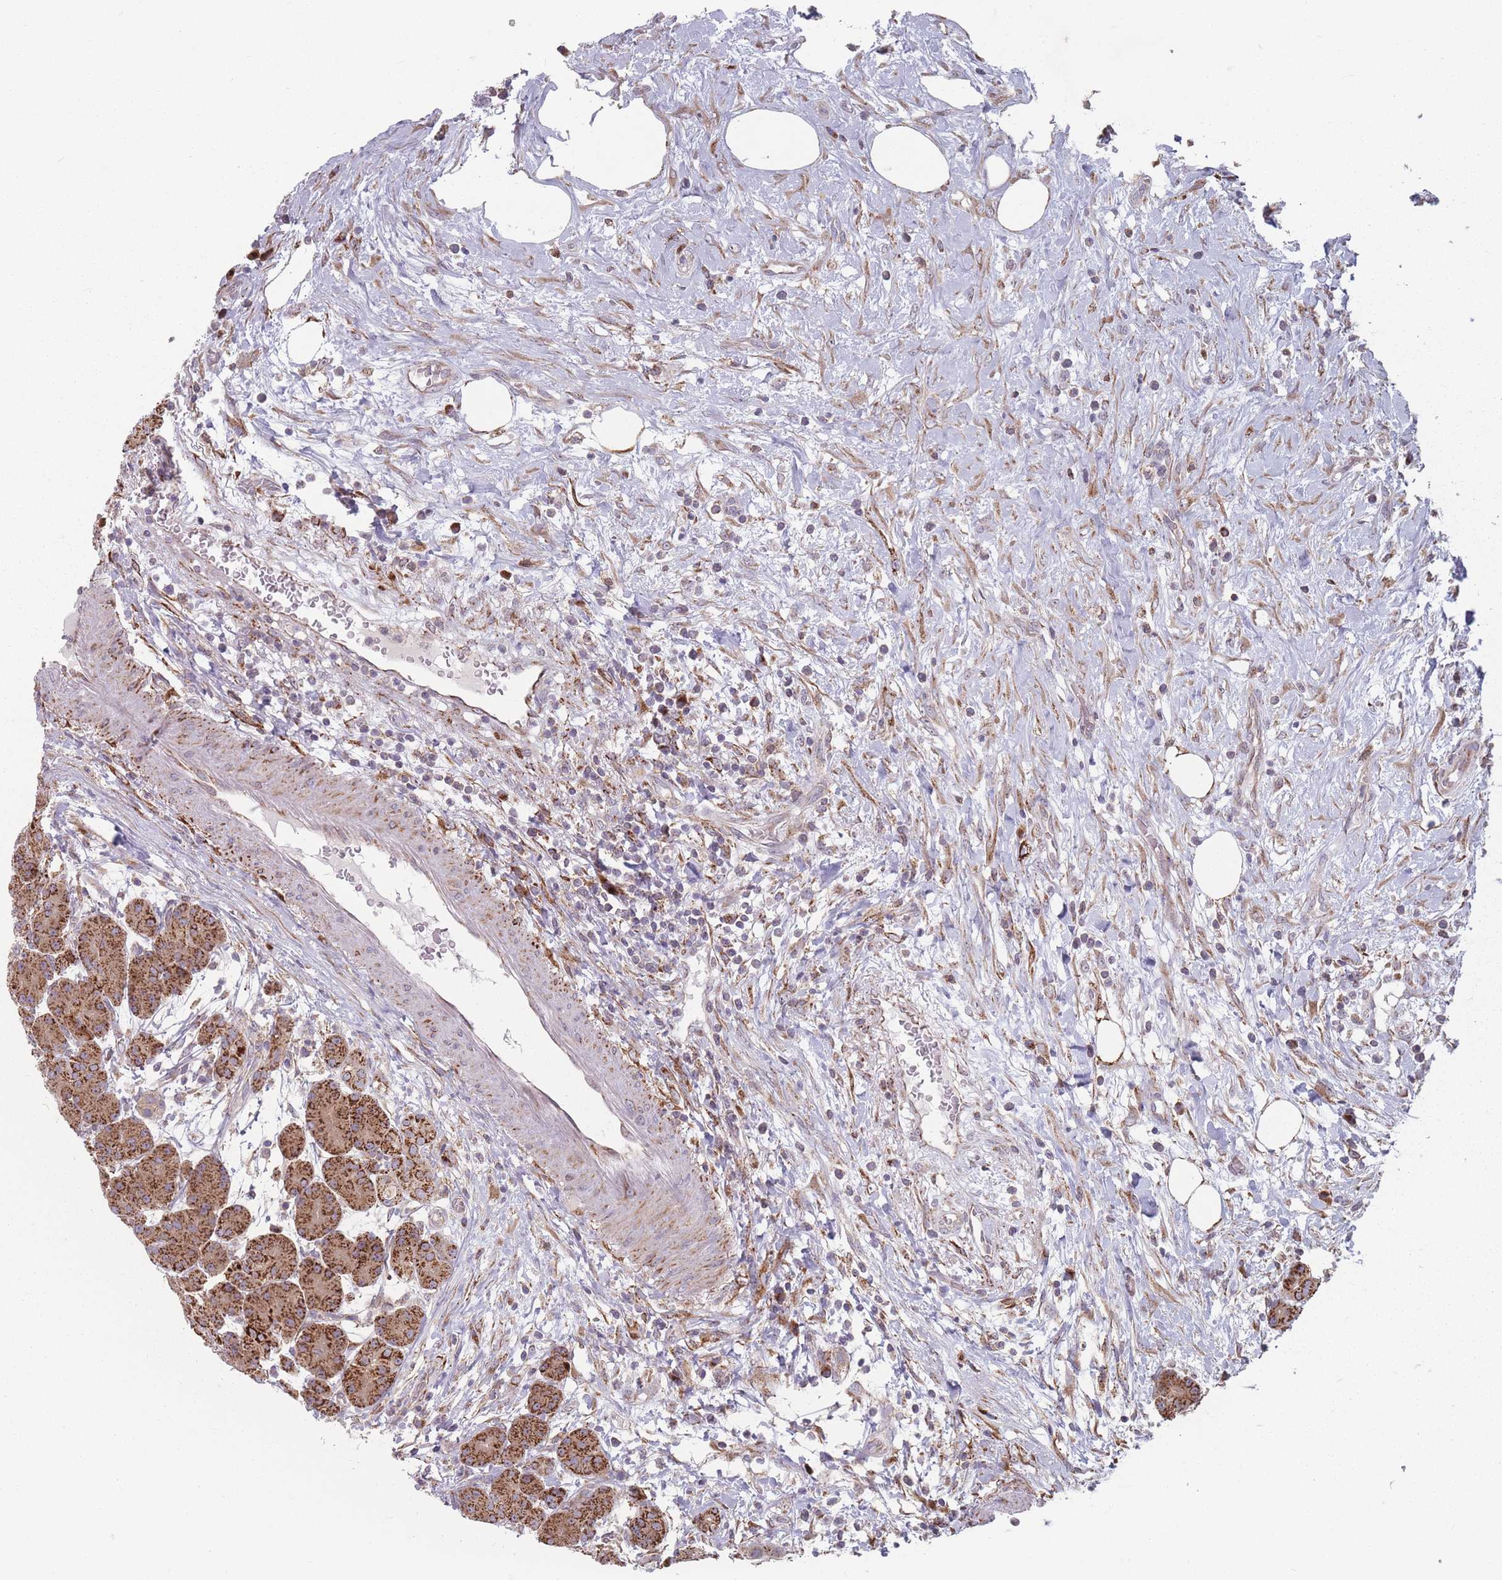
{"staining": {"intensity": "strong", "quantity": ">75%", "location": "cytoplasmic/membranous"}, "tissue": "pancreas", "cell_type": "Exocrine glandular cells", "image_type": "normal", "snomed": [{"axis": "morphology", "description": "Normal tissue, NOS"}, {"axis": "topography", "description": "Pancreas"}], "caption": "The histopathology image reveals staining of normal pancreas, revealing strong cytoplasmic/membranous protein staining (brown color) within exocrine glandular cells.", "gene": "OR10Q1", "patient": {"sex": "male", "age": 63}}